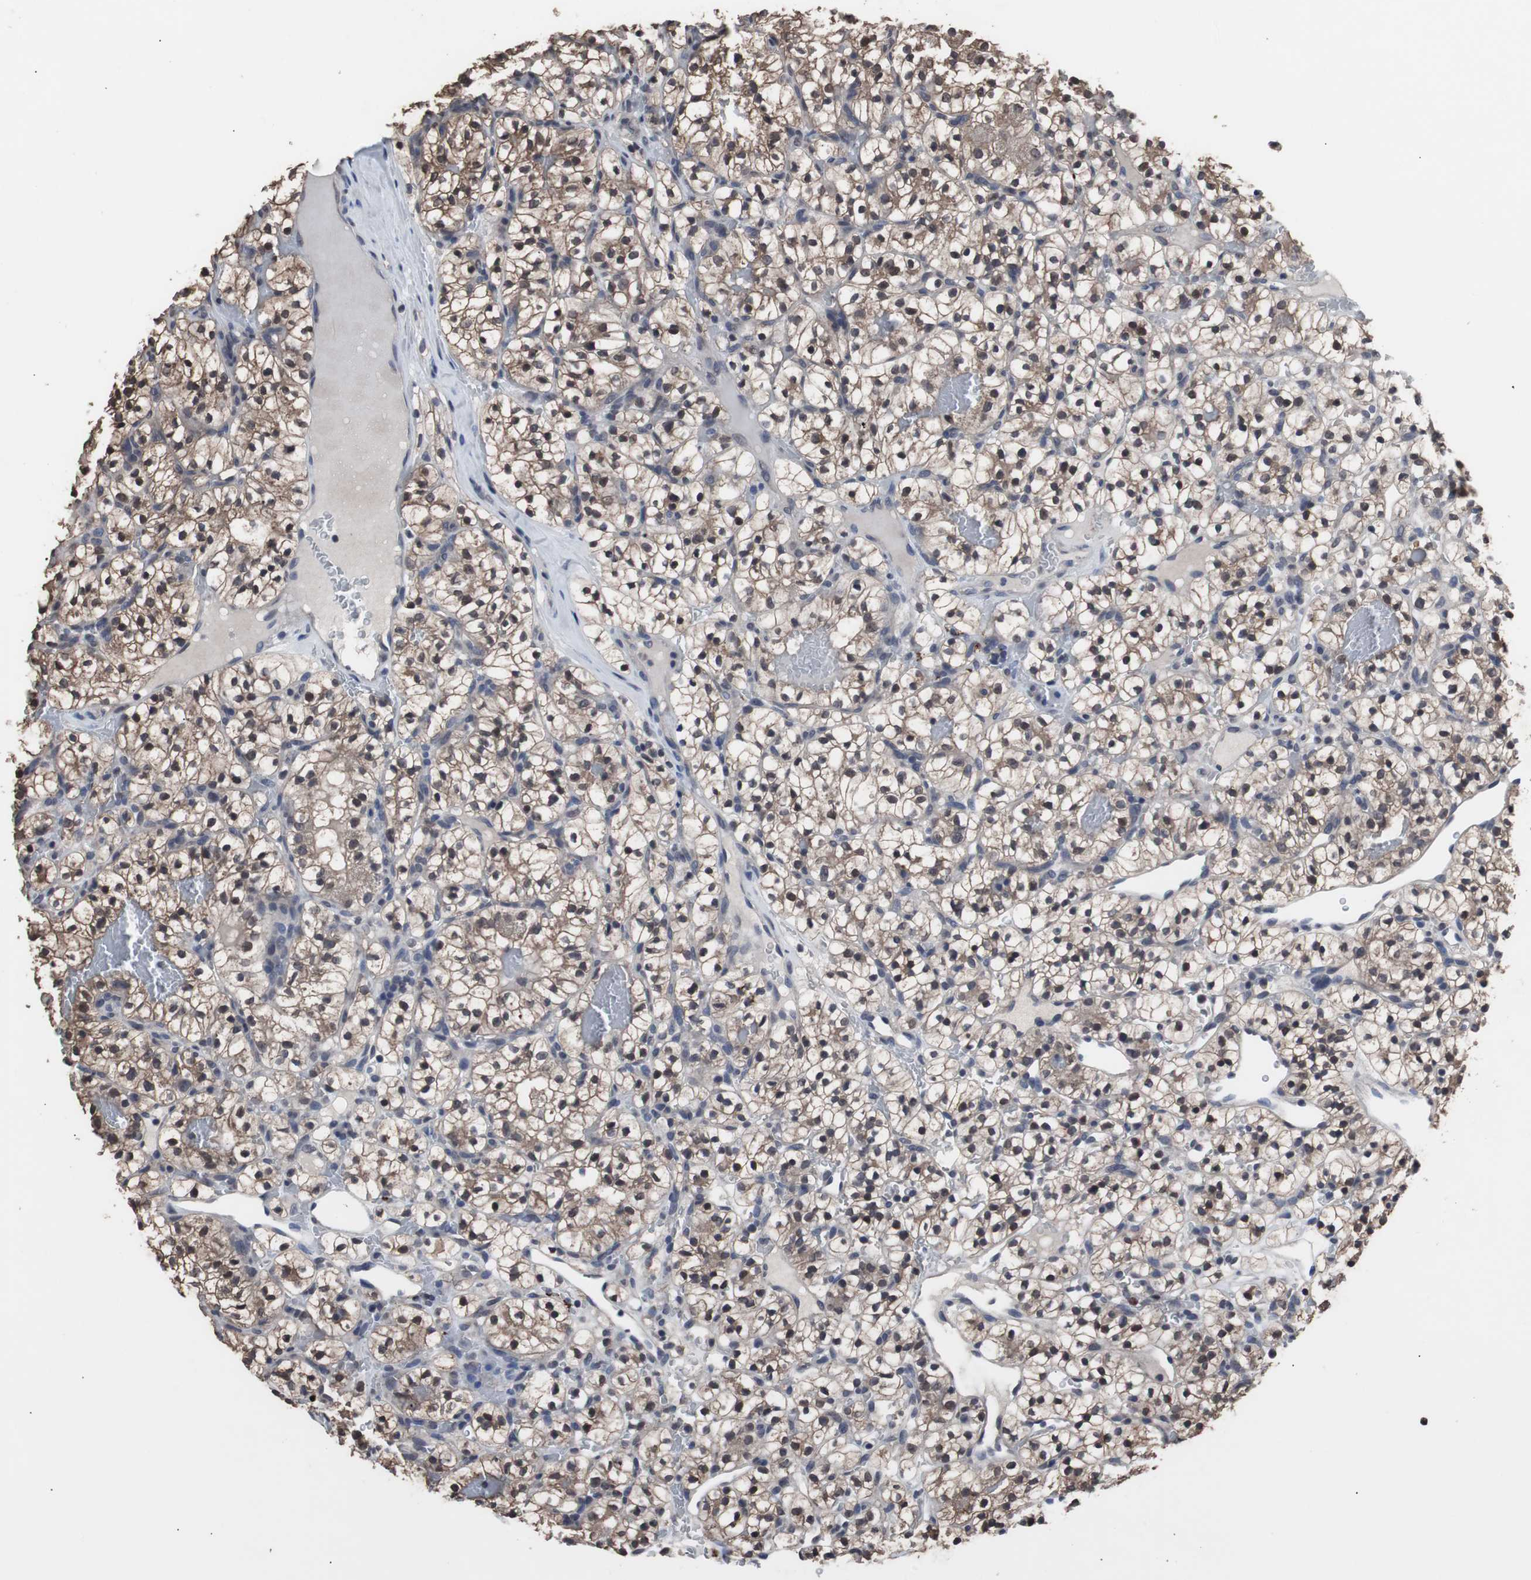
{"staining": {"intensity": "moderate", "quantity": "25%-75%", "location": "nuclear"}, "tissue": "renal cancer", "cell_type": "Tumor cells", "image_type": "cancer", "snomed": [{"axis": "morphology", "description": "Adenocarcinoma, NOS"}, {"axis": "topography", "description": "Kidney"}], "caption": "IHC of adenocarcinoma (renal) demonstrates medium levels of moderate nuclear positivity in about 25%-75% of tumor cells.", "gene": "MED27", "patient": {"sex": "female", "age": 57}}